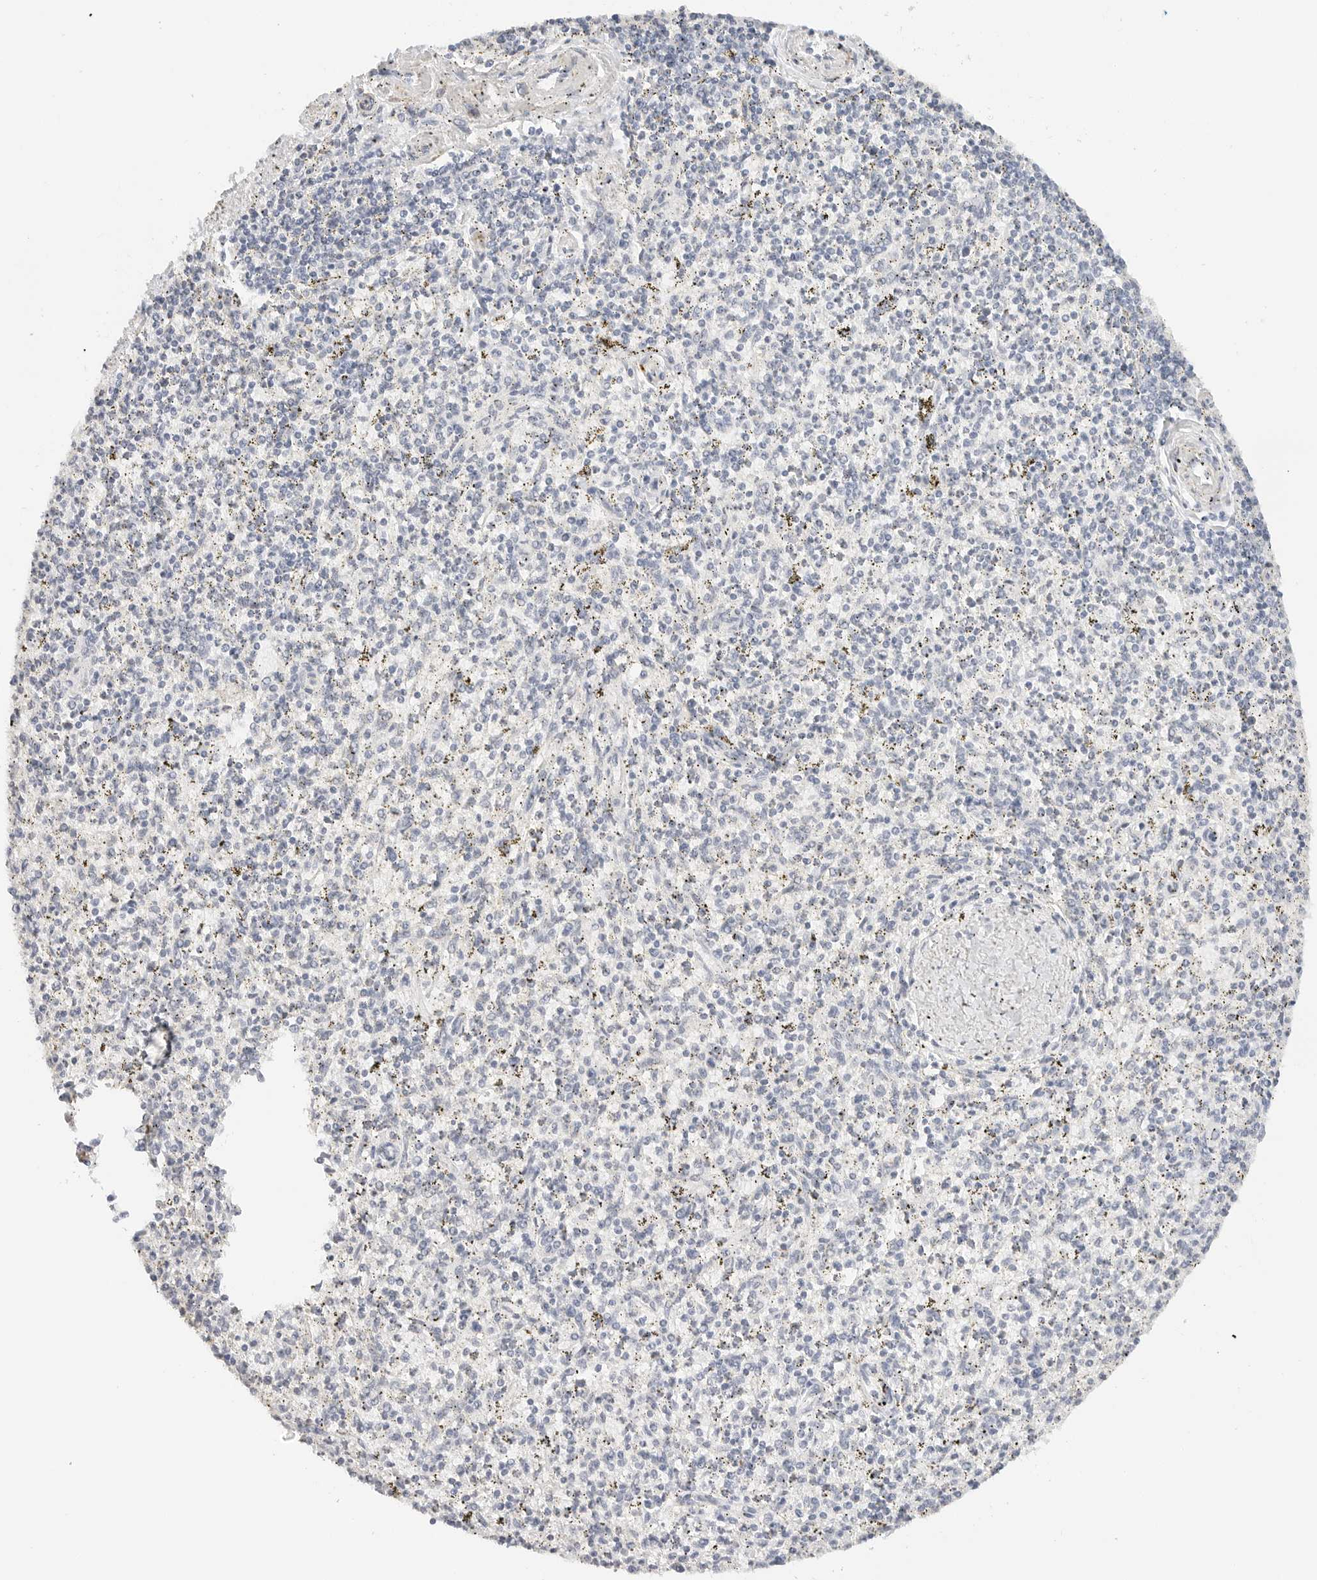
{"staining": {"intensity": "negative", "quantity": "none", "location": "none"}, "tissue": "spleen", "cell_type": "Cells in red pulp", "image_type": "normal", "snomed": [{"axis": "morphology", "description": "Normal tissue, NOS"}, {"axis": "topography", "description": "Spleen"}], "caption": "This micrograph is of unremarkable spleen stained with immunohistochemistry to label a protein in brown with the nuclei are counter-stained blue. There is no positivity in cells in red pulp.", "gene": "PCDH19", "patient": {"sex": "male", "age": 72}}